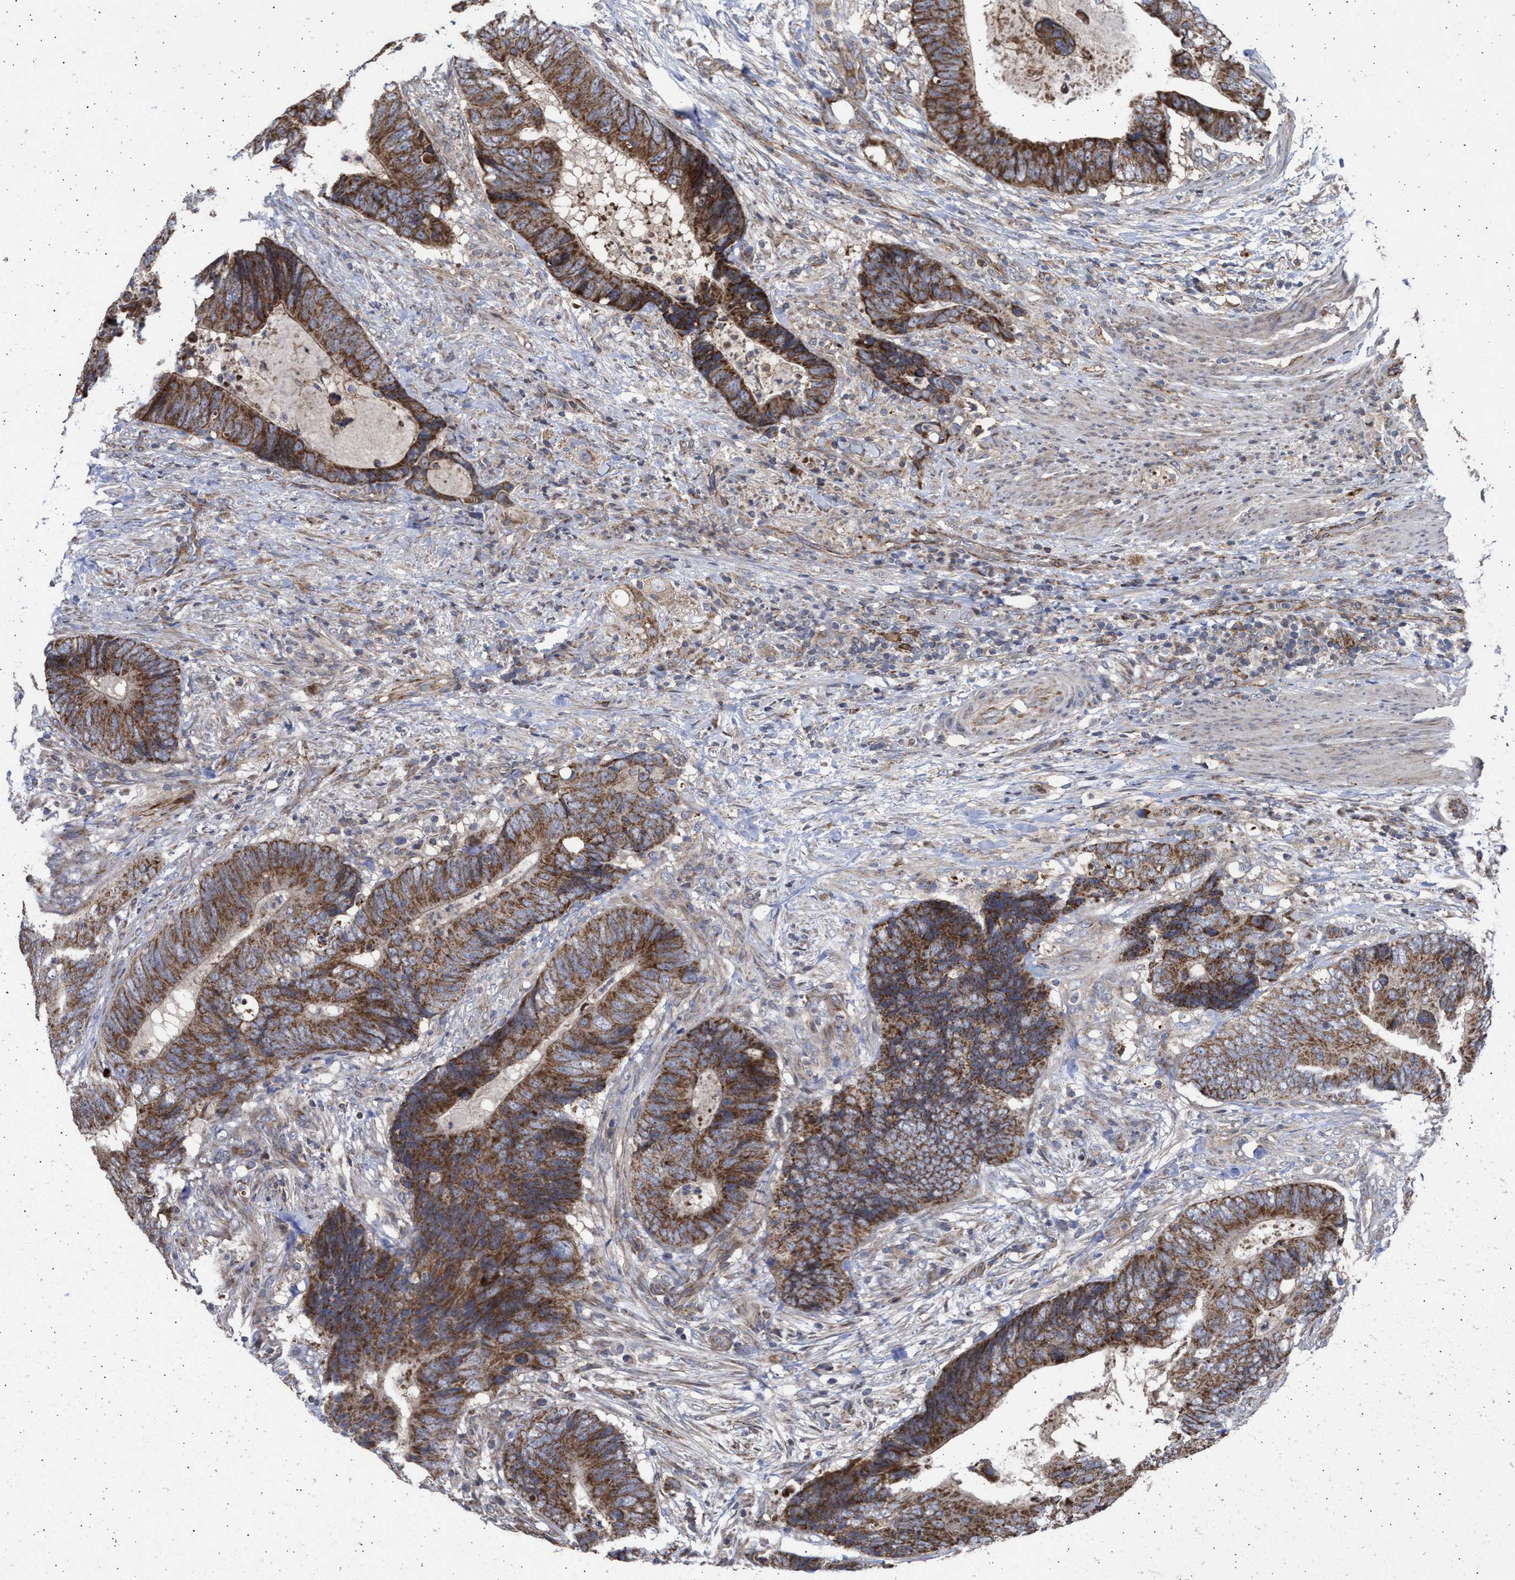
{"staining": {"intensity": "strong", "quantity": ">75%", "location": "cytoplasmic/membranous"}, "tissue": "colorectal cancer", "cell_type": "Tumor cells", "image_type": "cancer", "snomed": [{"axis": "morphology", "description": "Adenocarcinoma, NOS"}, {"axis": "topography", "description": "Colon"}], "caption": "Colorectal adenocarcinoma stained with a brown dye displays strong cytoplasmic/membranous positive staining in about >75% of tumor cells.", "gene": "TTC19", "patient": {"sex": "male", "age": 56}}